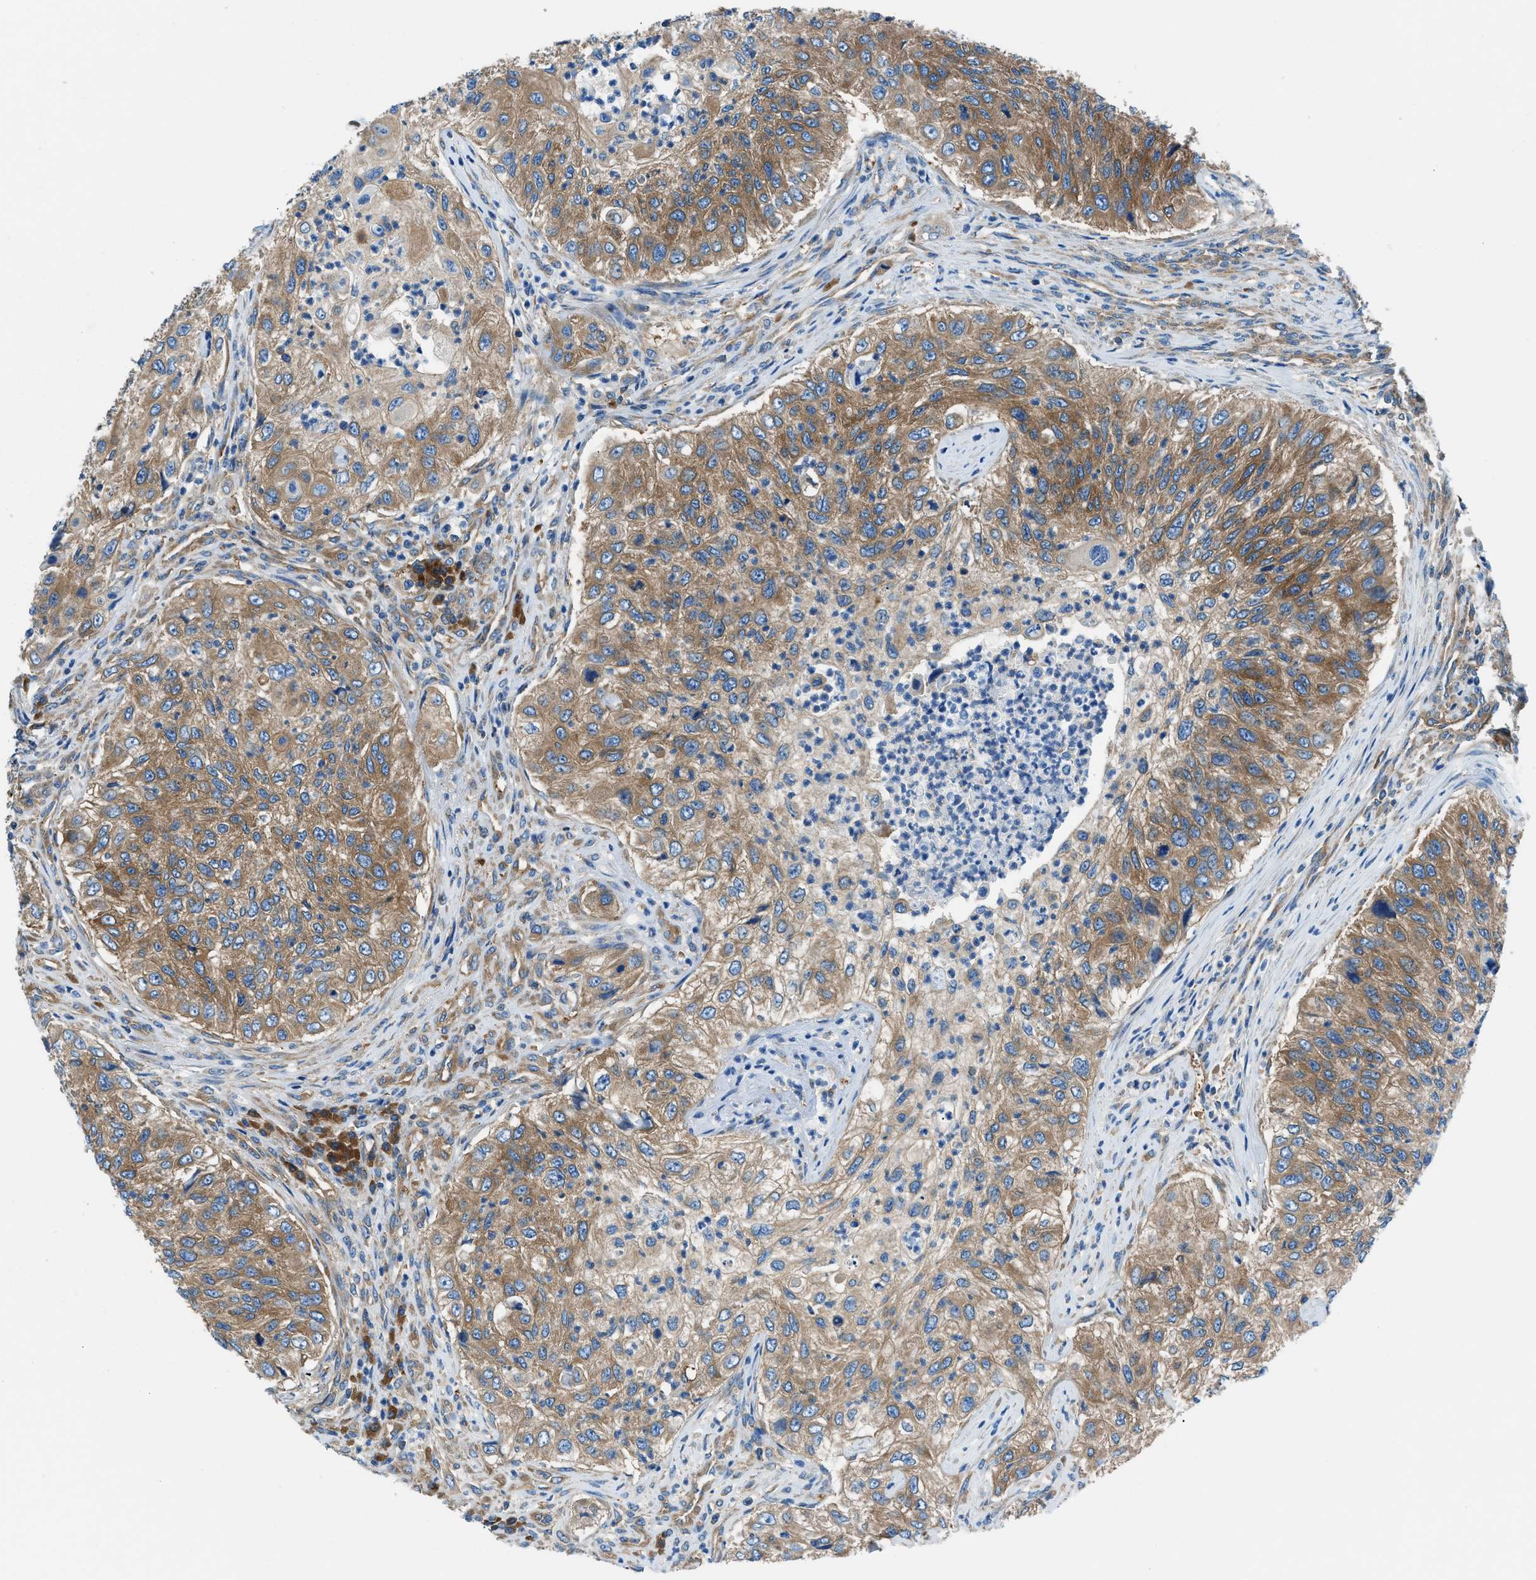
{"staining": {"intensity": "moderate", "quantity": ">75%", "location": "cytoplasmic/membranous"}, "tissue": "urothelial cancer", "cell_type": "Tumor cells", "image_type": "cancer", "snomed": [{"axis": "morphology", "description": "Urothelial carcinoma, High grade"}, {"axis": "topography", "description": "Urinary bladder"}], "caption": "Human urothelial cancer stained with a protein marker demonstrates moderate staining in tumor cells.", "gene": "SARS1", "patient": {"sex": "female", "age": 60}}